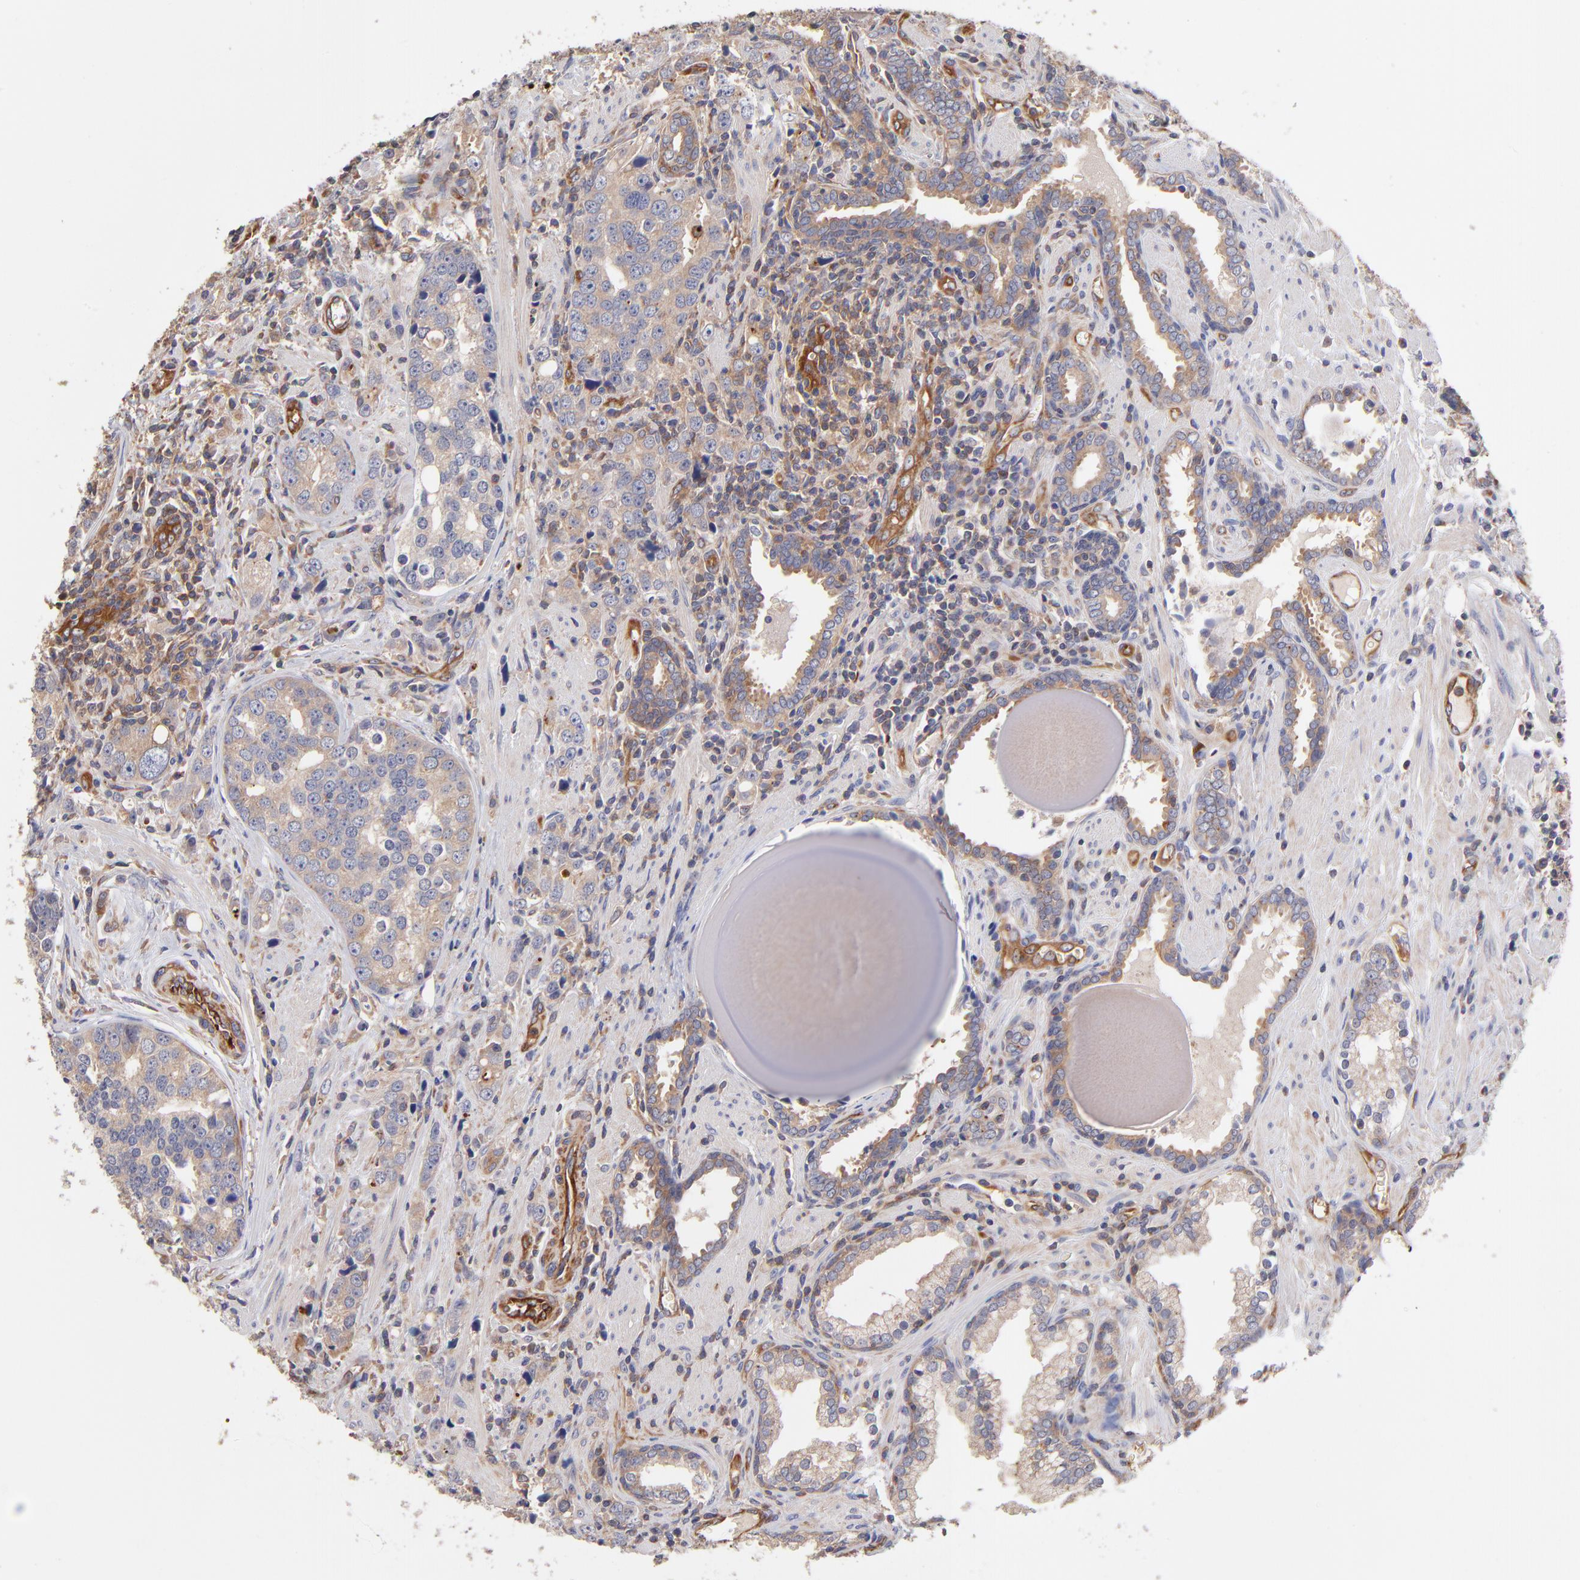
{"staining": {"intensity": "weak", "quantity": "25%-75%", "location": "cytoplasmic/membranous"}, "tissue": "prostate cancer", "cell_type": "Tumor cells", "image_type": "cancer", "snomed": [{"axis": "morphology", "description": "Adenocarcinoma, High grade"}, {"axis": "topography", "description": "Prostate"}], "caption": "A photomicrograph showing weak cytoplasmic/membranous expression in about 25%-75% of tumor cells in prostate cancer (high-grade adenocarcinoma), as visualized by brown immunohistochemical staining.", "gene": "ASB7", "patient": {"sex": "male", "age": 71}}